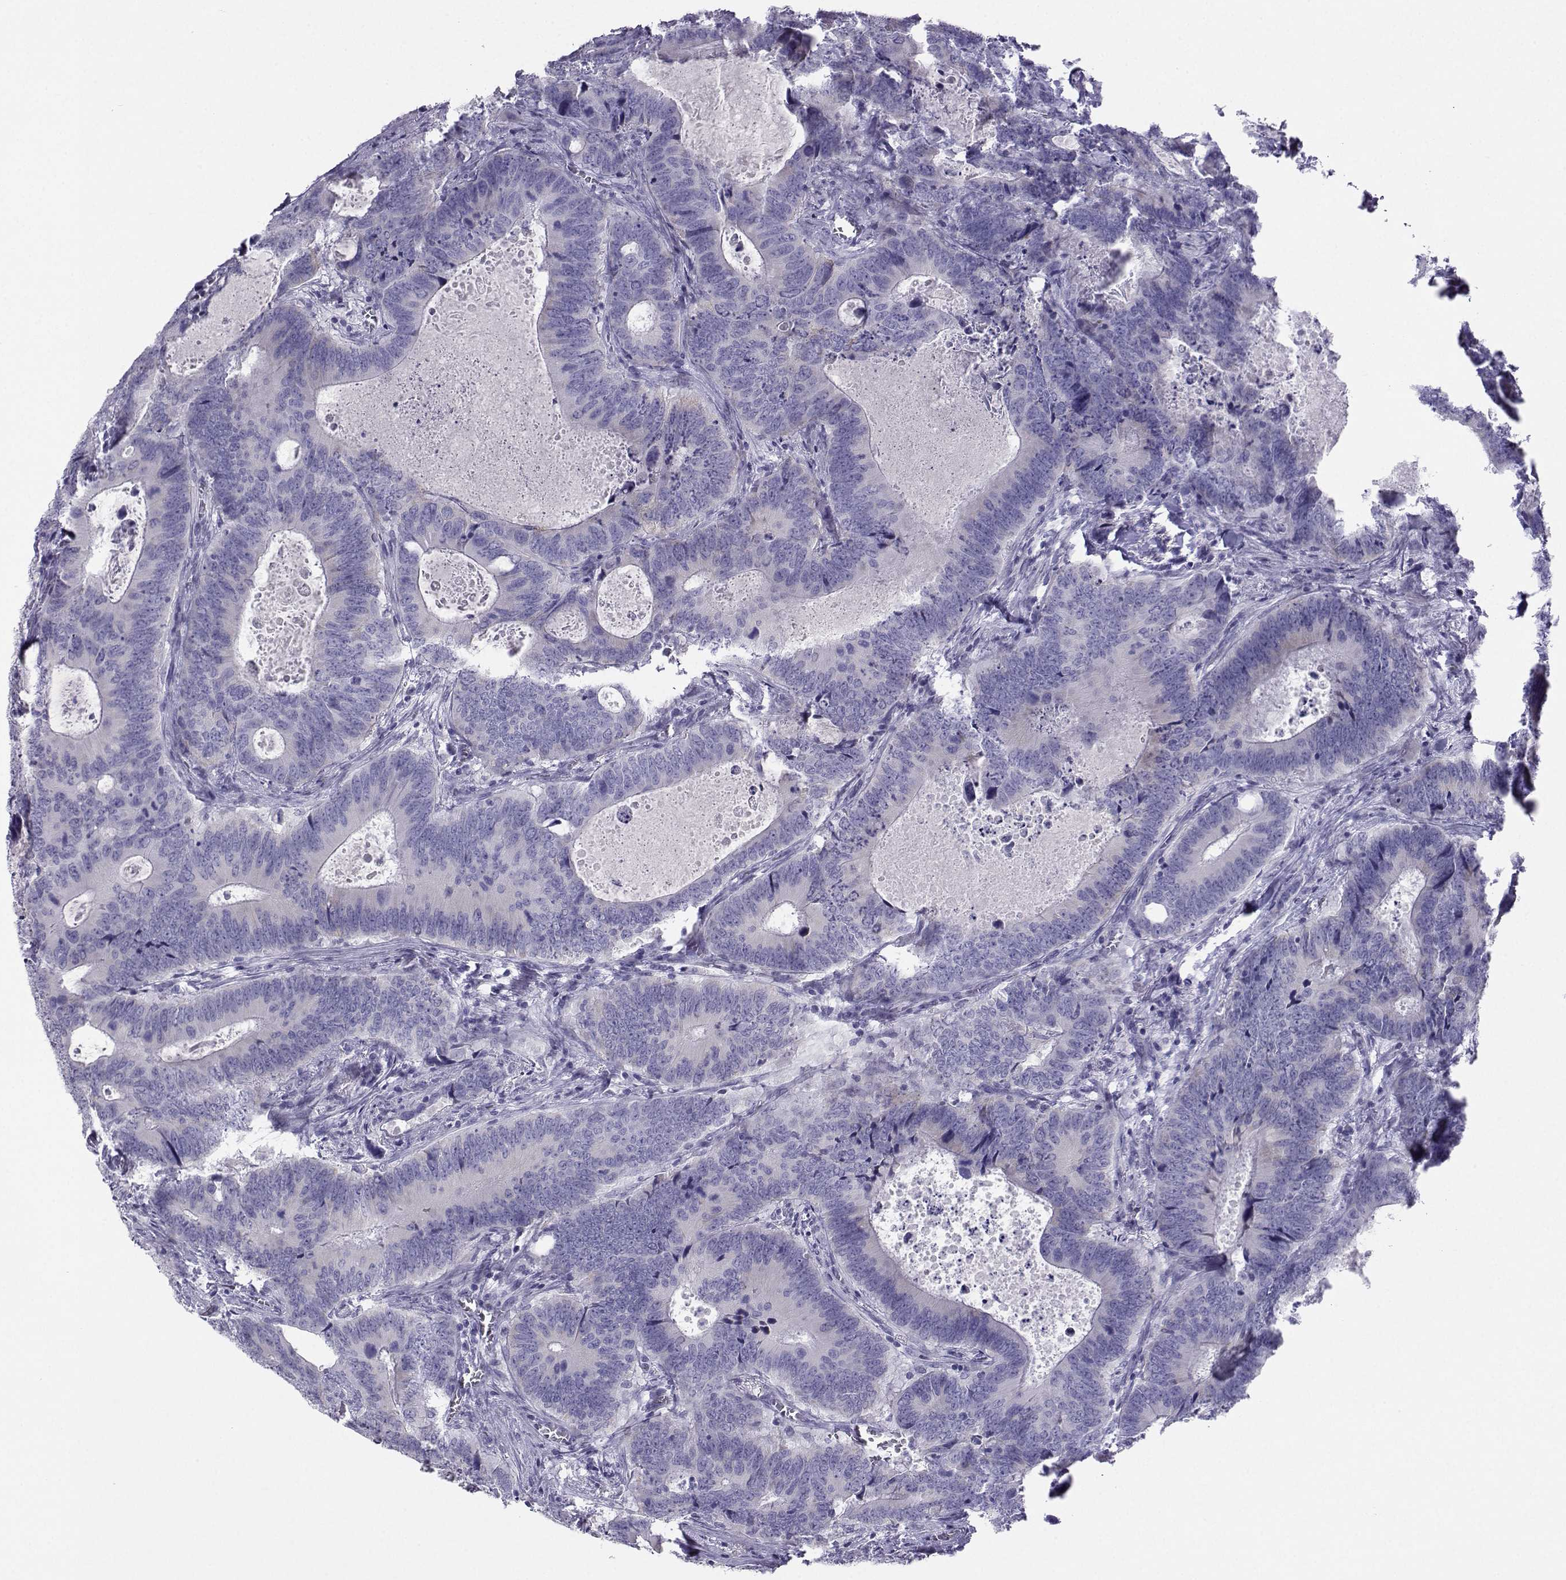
{"staining": {"intensity": "negative", "quantity": "none", "location": "none"}, "tissue": "colorectal cancer", "cell_type": "Tumor cells", "image_type": "cancer", "snomed": [{"axis": "morphology", "description": "Adenocarcinoma, NOS"}, {"axis": "topography", "description": "Colon"}], "caption": "DAB (3,3'-diaminobenzidine) immunohistochemical staining of adenocarcinoma (colorectal) shows no significant positivity in tumor cells. (DAB (3,3'-diaminobenzidine) immunohistochemistry (IHC), high magnification).", "gene": "FBXO24", "patient": {"sex": "female", "age": 82}}